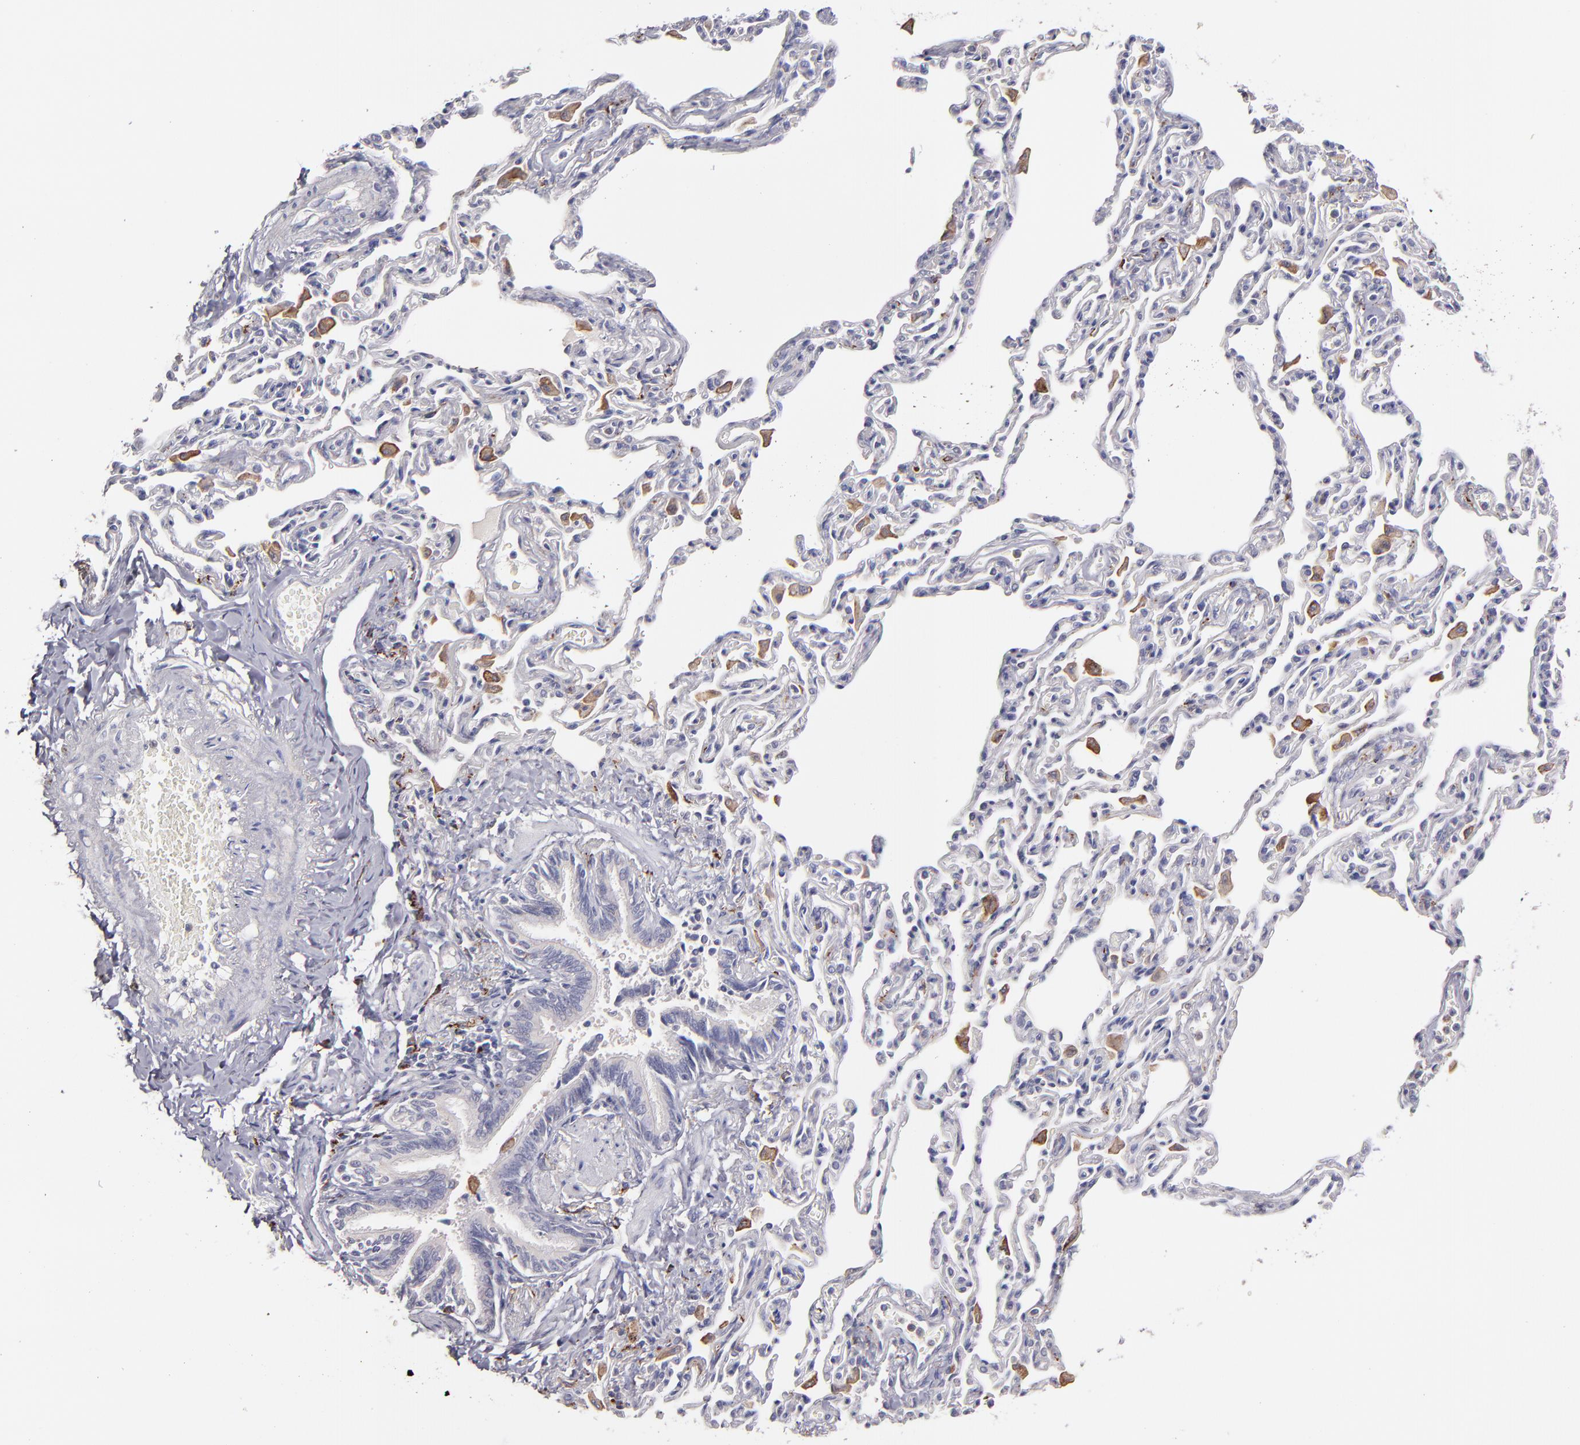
{"staining": {"intensity": "negative", "quantity": "none", "location": "none"}, "tissue": "bronchus", "cell_type": "Respiratory epithelial cells", "image_type": "normal", "snomed": [{"axis": "morphology", "description": "Normal tissue, NOS"}, {"axis": "topography", "description": "Lung"}], "caption": "This is a micrograph of IHC staining of benign bronchus, which shows no staining in respiratory epithelial cells.", "gene": "GLDC", "patient": {"sex": "male", "age": 64}}